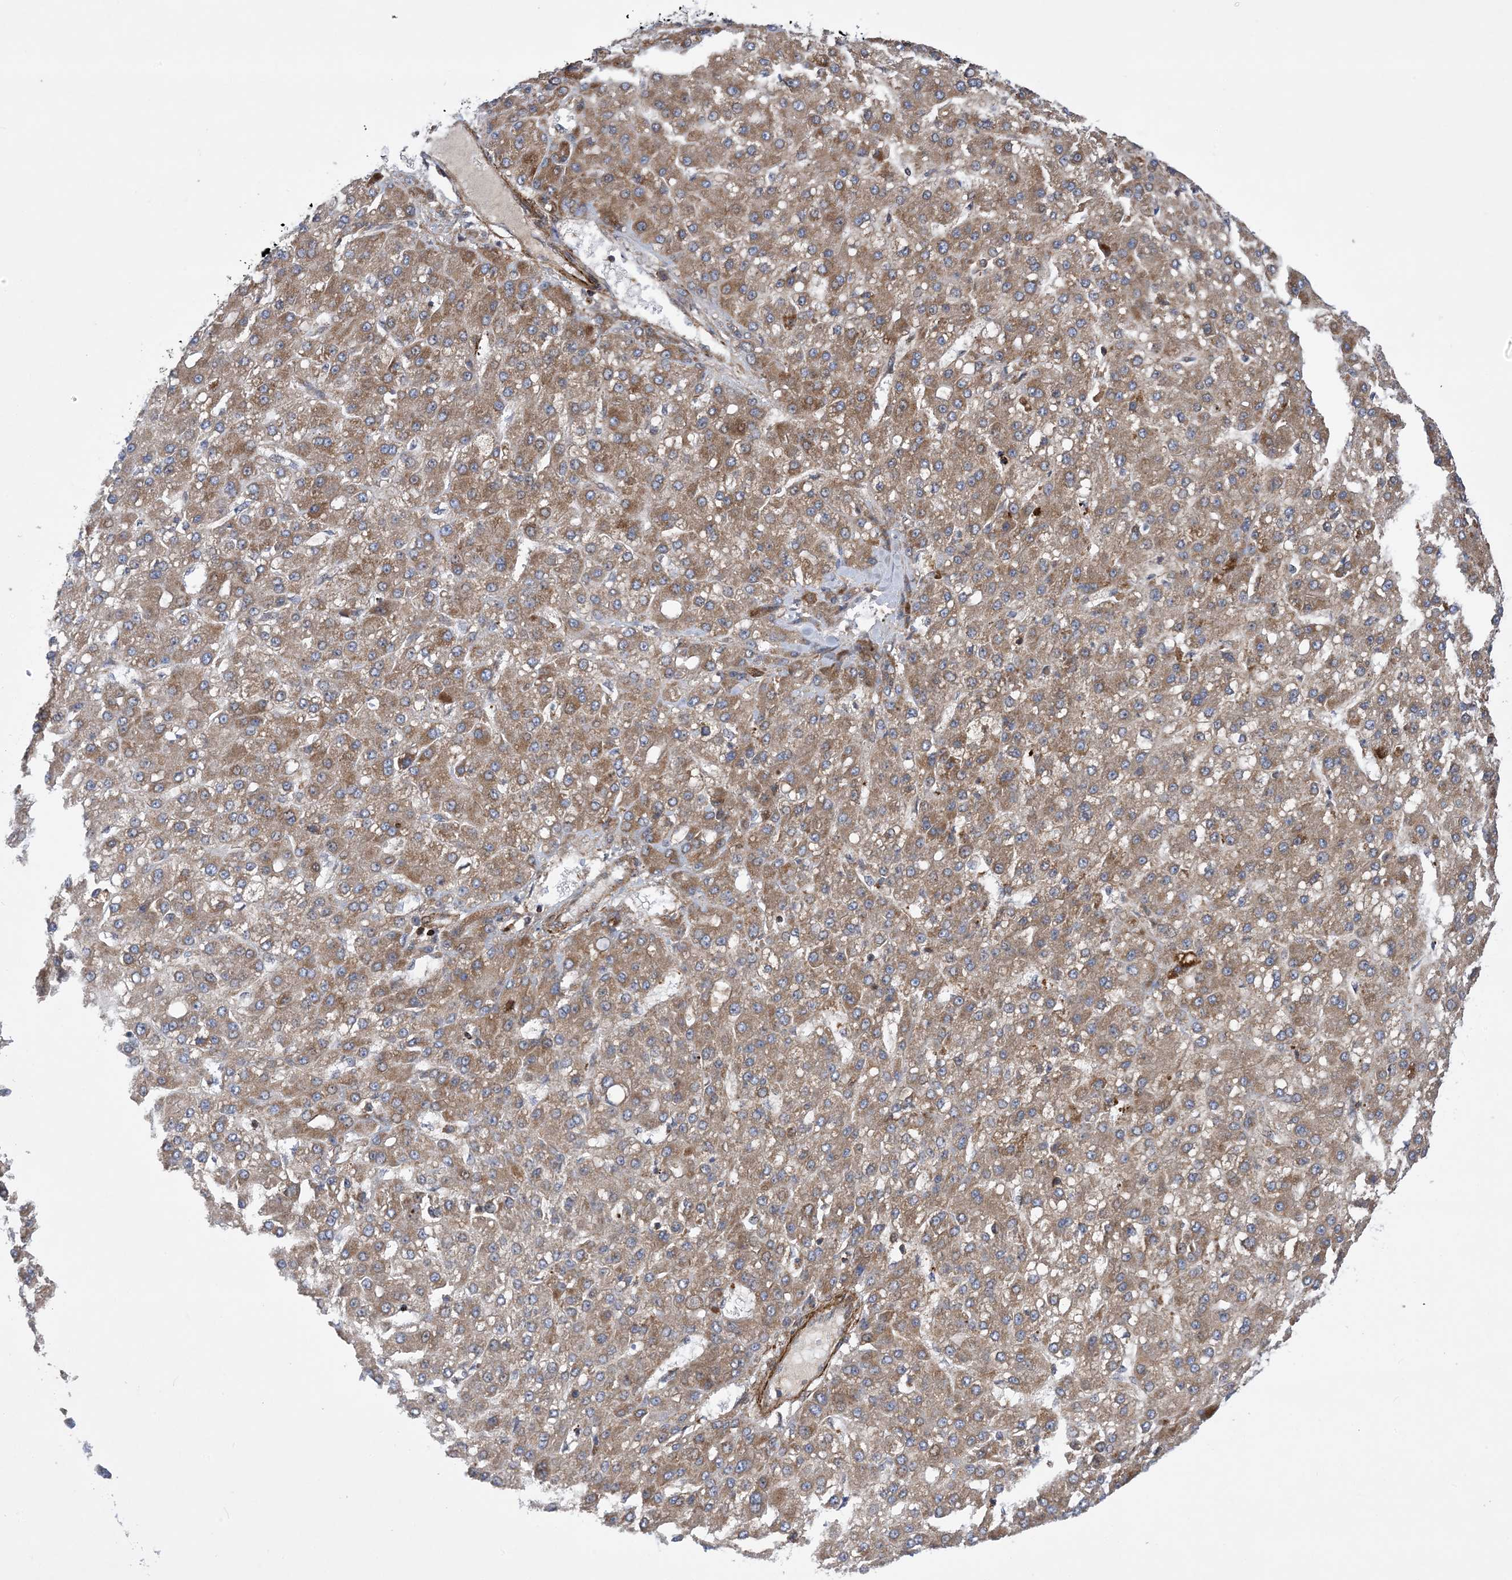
{"staining": {"intensity": "moderate", "quantity": ">75%", "location": "cytoplasmic/membranous"}, "tissue": "liver cancer", "cell_type": "Tumor cells", "image_type": "cancer", "snomed": [{"axis": "morphology", "description": "Carcinoma, Hepatocellular, NOS"}, {"axis": "topography", "description": "Liver"}], "caption": "Protein expression analysis of human liver cancer reveals moderate cytoplasmic/membranous expression in approximately >75% of tumor cells. The staining was performed using DAB, with brown indicating positive protein expression. Nuclei are stained blue with hematoxylin.", "gene": "ZNF8", "patient": {"sex": "male", "age": 67}}